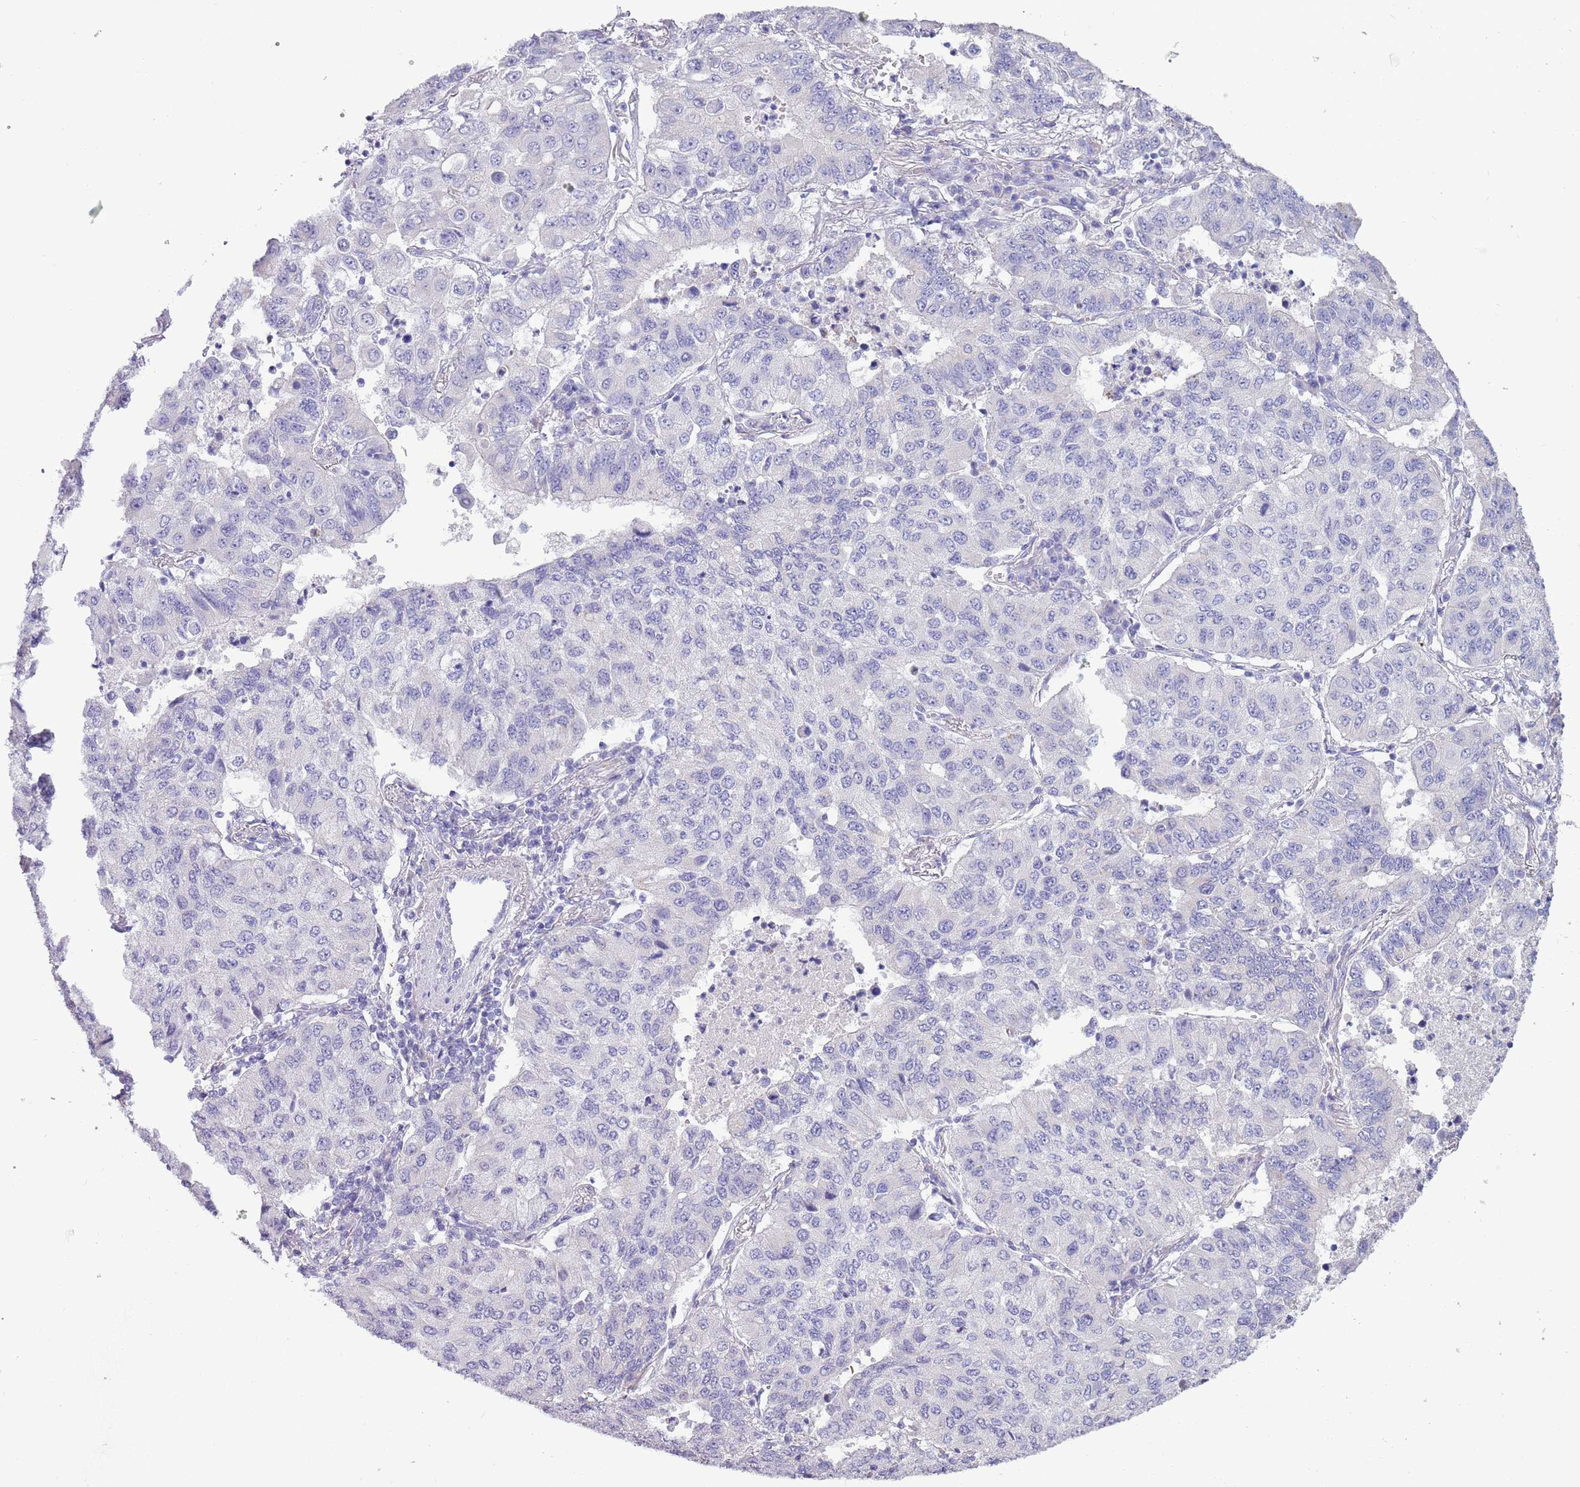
{"staining": {"intensity": "negative", "quantity": "none", "location": "none"}, "tissue": "lung cancer", "cell_type": "Tumor cells", "image_type": "cancer", "snomed": [{"axis": "morphology", "description": "Squamous cell carcinoma, NOS"}, {"axis": "topography", "description": "Lung"}], "caption": "Immunohistochemistry photomicrograph of lung cancer (squamous cell carcinoma) stained for a protein (brown), which demonstrates no staining in tumor cells.", "gene": "NBPF6", "patient": {"sex": "male", "age": 74}}